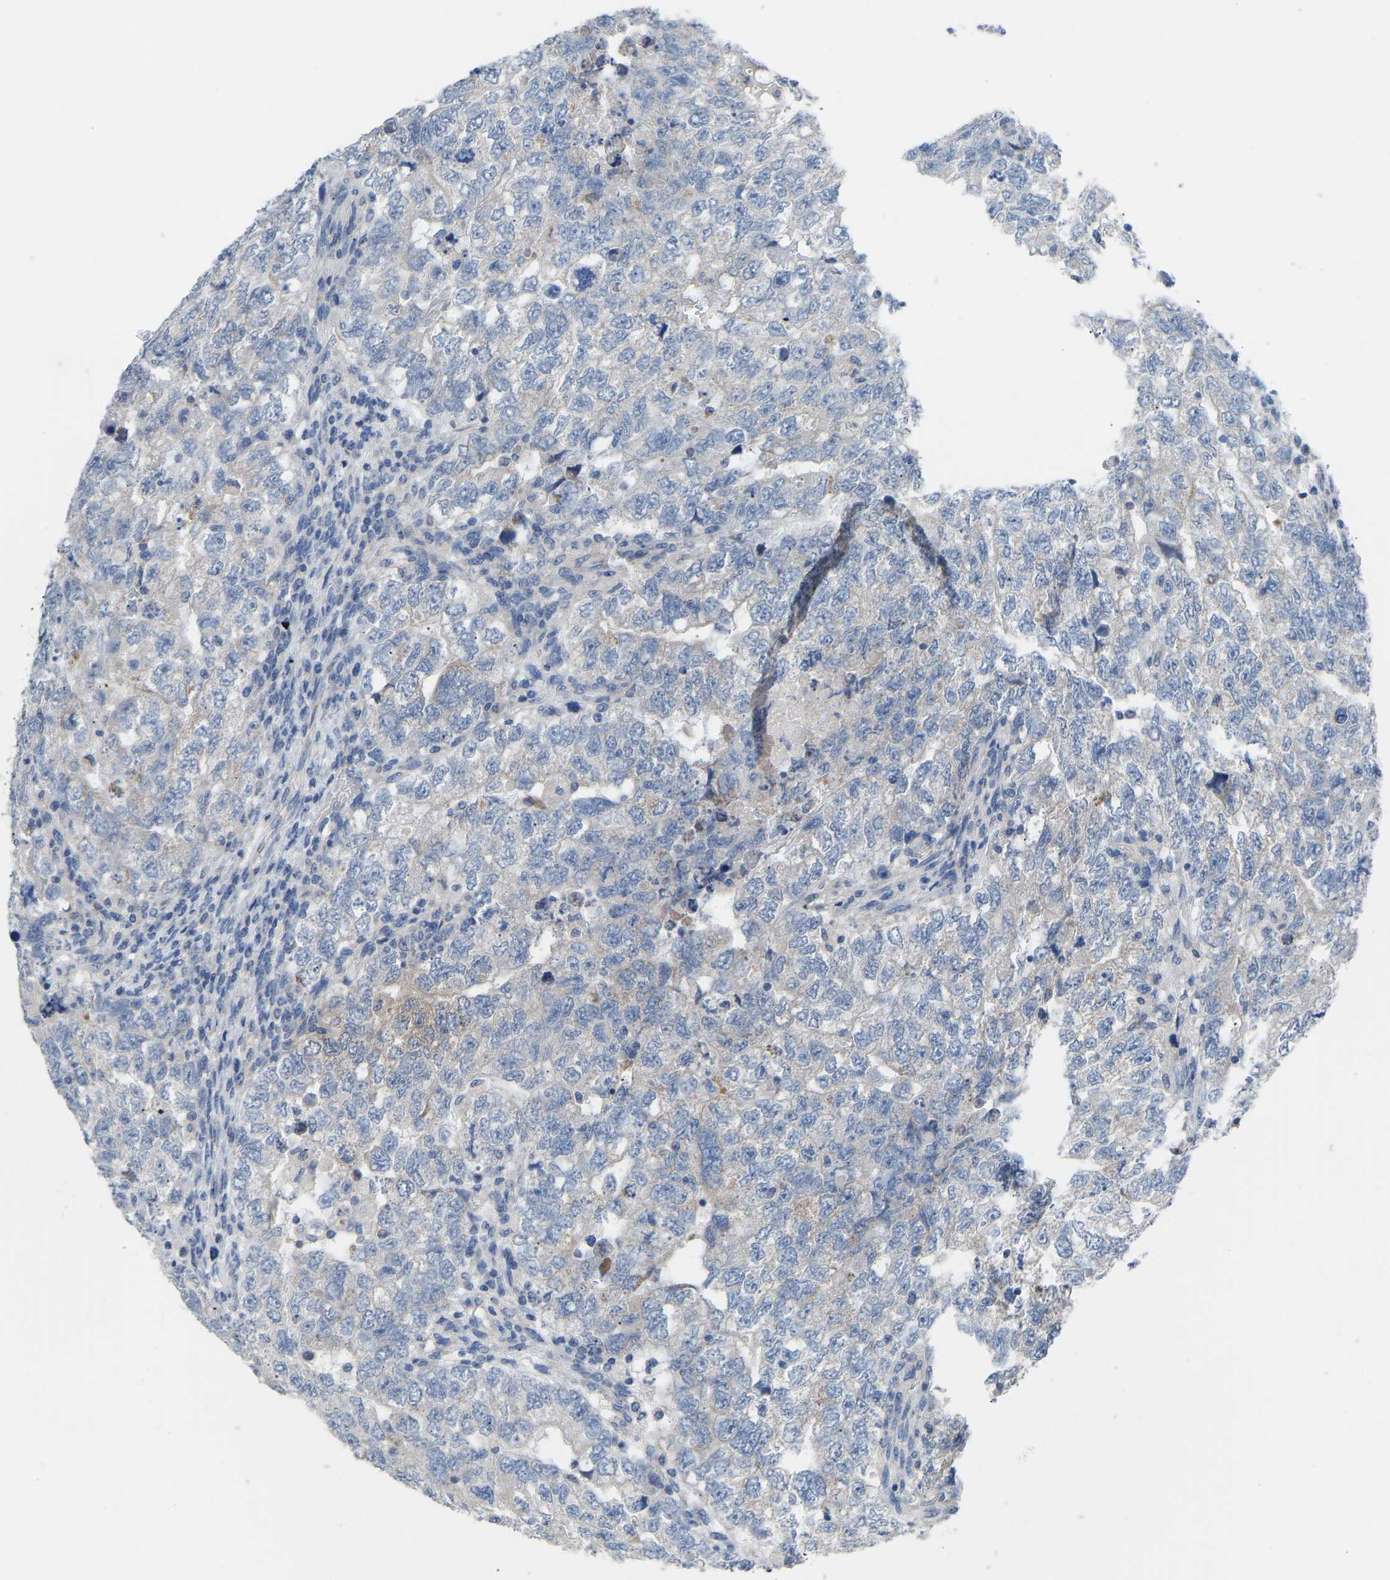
{"staining": {"intensity": "weak", "quantity": "<25%", "location": "cytoplasmic/membranous"}, "tissue": "testis cancer", "cell_type": "Tumor cells", "image_type": "cancer", "snomed": [{"axis": "morphology", "description": "Carcinoma, Embryonal, NOS"}, {"axis": "topography", "description": "Testis"}], "caption": "There is no significant staining in tumor cells of testis cancer.", "gene": "OLIG2", "patient": {"sex": "male", "age": 36}}